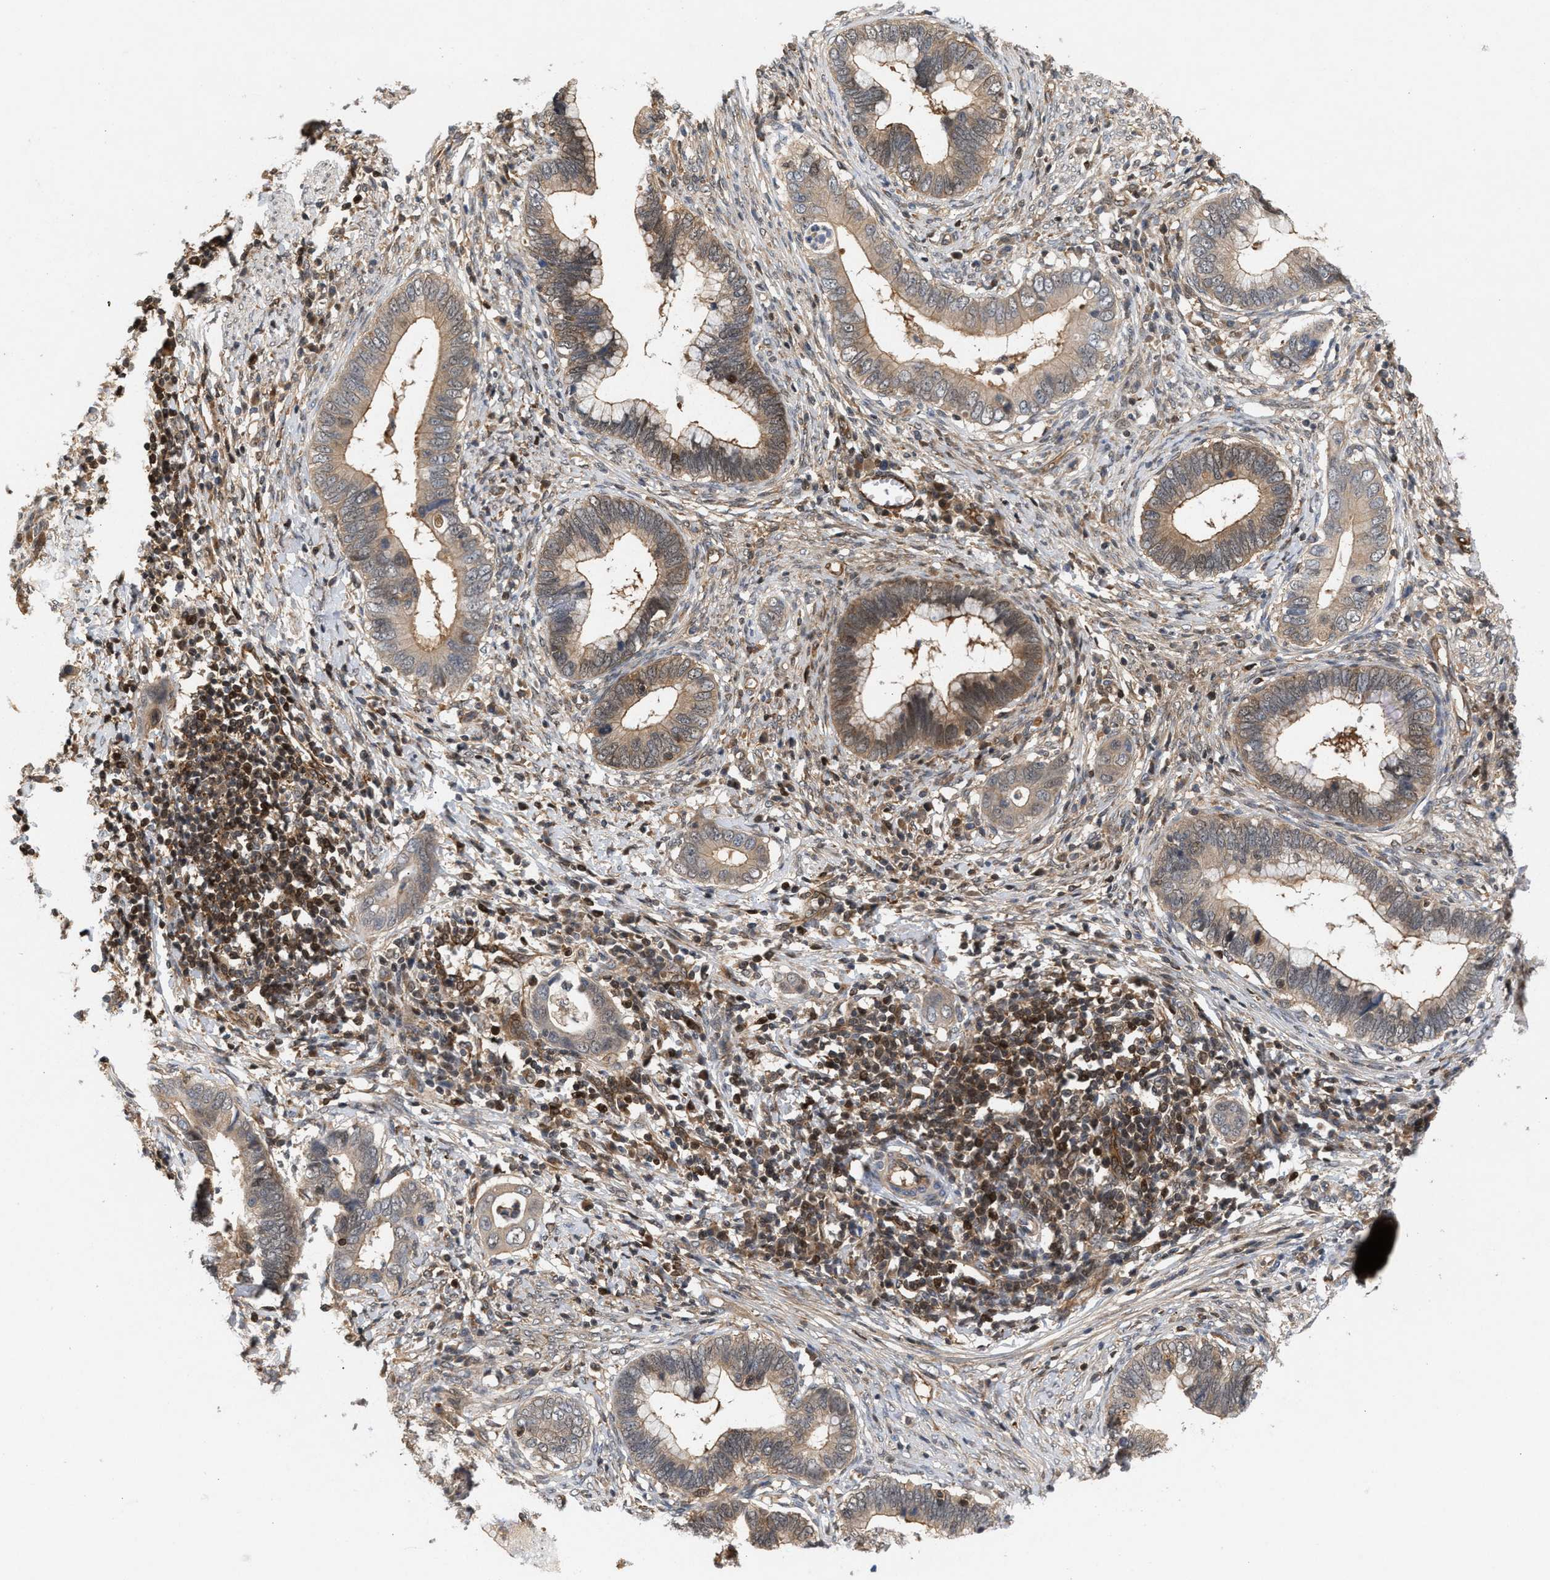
{"staining": {"intensity": "weak", "quantity": ">75%", "location": "cytoplasmic/membranous"}, "tissue": "cervical cancer", "cell_type": "Tumor cells", "image_type": "cancer", "snomed": [{"axis": "morphology", "description": "Adenocarcinoma, NOS"}, {"axis": "topography", "description": "Cervix"}], "caption": "A brown stain highlights weak cytoplasmic/membranous expression of a protein in human adenocarcinoma (cervical) tumor cells. (DAB (3,3'-diaminobenzidine) IHC, brown staining for protein, blue staining for nuclei).", "gene": "GLOD4", "patient": {"sex": "female", "age": 44}}